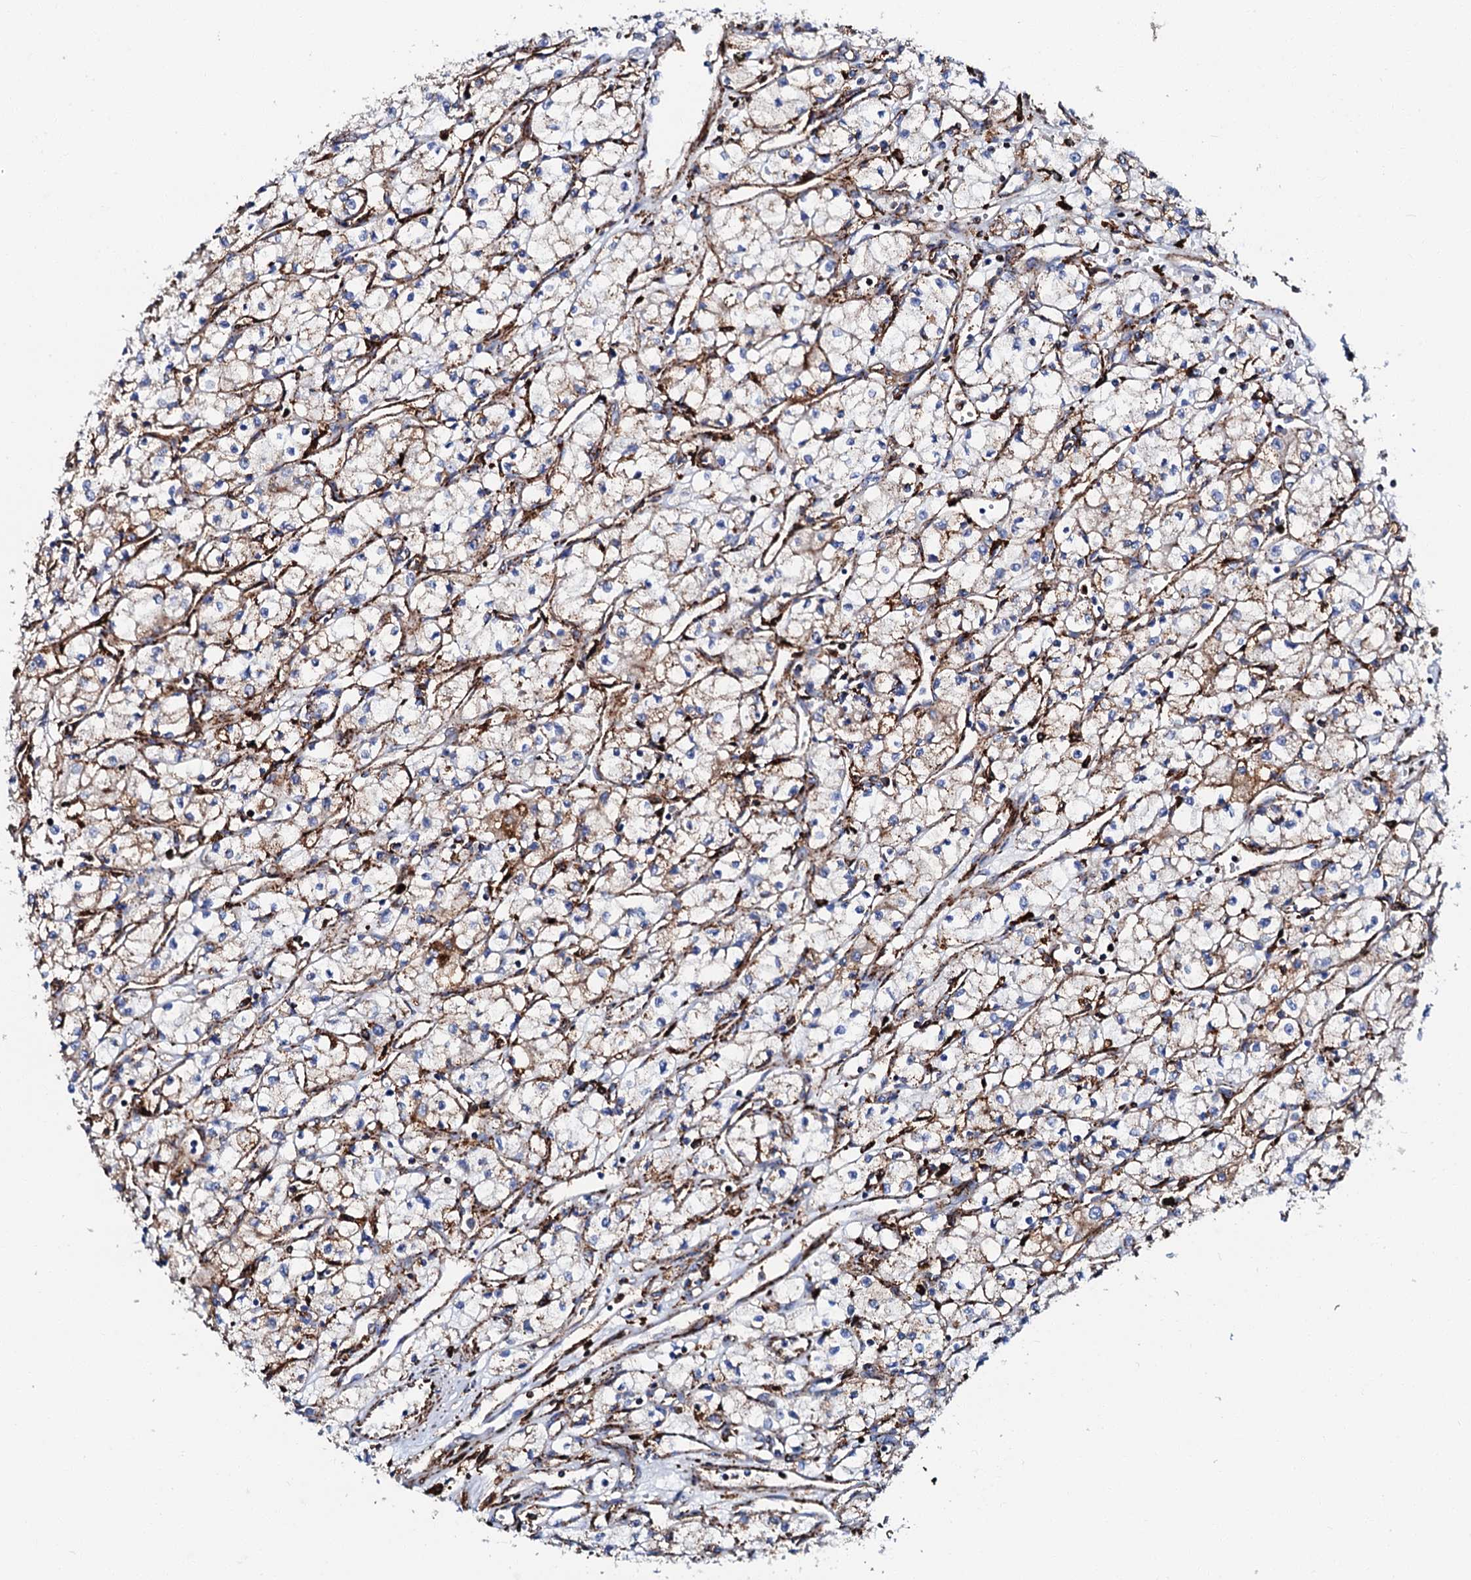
{"staining": {"intensity": "moderate", "quantity": "25%-75%", "location": "cytoplasmic/membranous"}, "tissue": "renal cancer", "cell_type": "Tumor cells", "image_type": "cancer", "snomed": [{"axis": "morphology", "description": "Adenocarcinoma, NOS"}, {"axis": "topography", "description": "Kidney"}], "caption": "A medium amount of moderate cytoplasmic/membranous staining is identified in about 25%-75% of tumor cells in renal adenocarcinoma tissue.", "gene": "MED13L", "patient": {"sex": "male", "age": 59}}